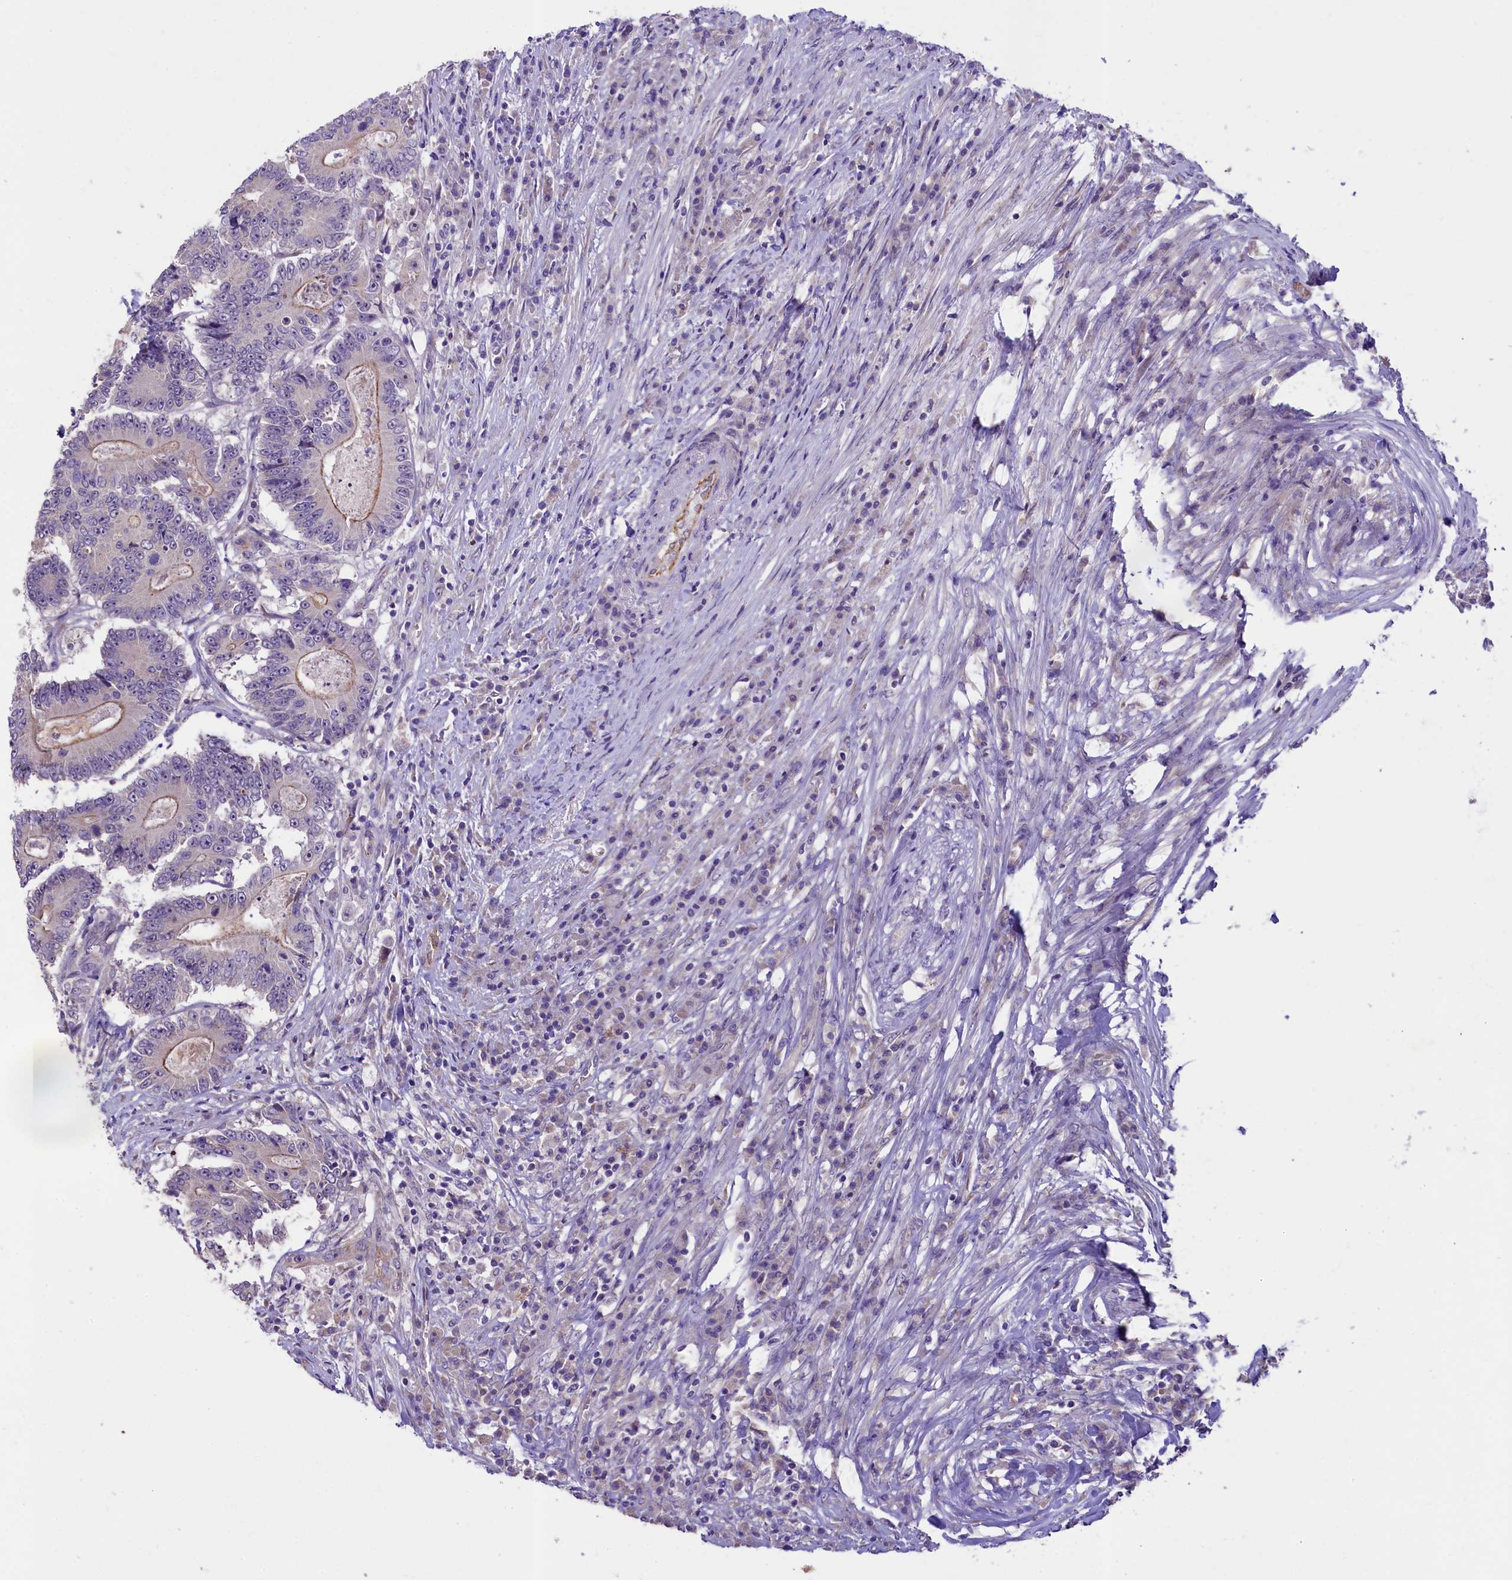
{"staining": {"intensity": "weak", "quantity": "<25%", "location": "cytoplasmic/membranous"}, "tissue": "colorectal cancer", "cell_type": "Tumor cells", "image_type": "cancer", "snomed": [{"axis": "morphology", "description": "Adenocarcinoma, NOS"}, {"axis": "topography", "description": "Colon"}], "caption": "Immunohistochemistry histopathology image of neoplastic tissue: colorectal adenocarcinoma stained with DAB (3,3'-diaminobenzidine) demonstrates no significant protein expression in tumor cells.", "gene": "UBXN6", "patient": {"sex": "male", "age": 83}}